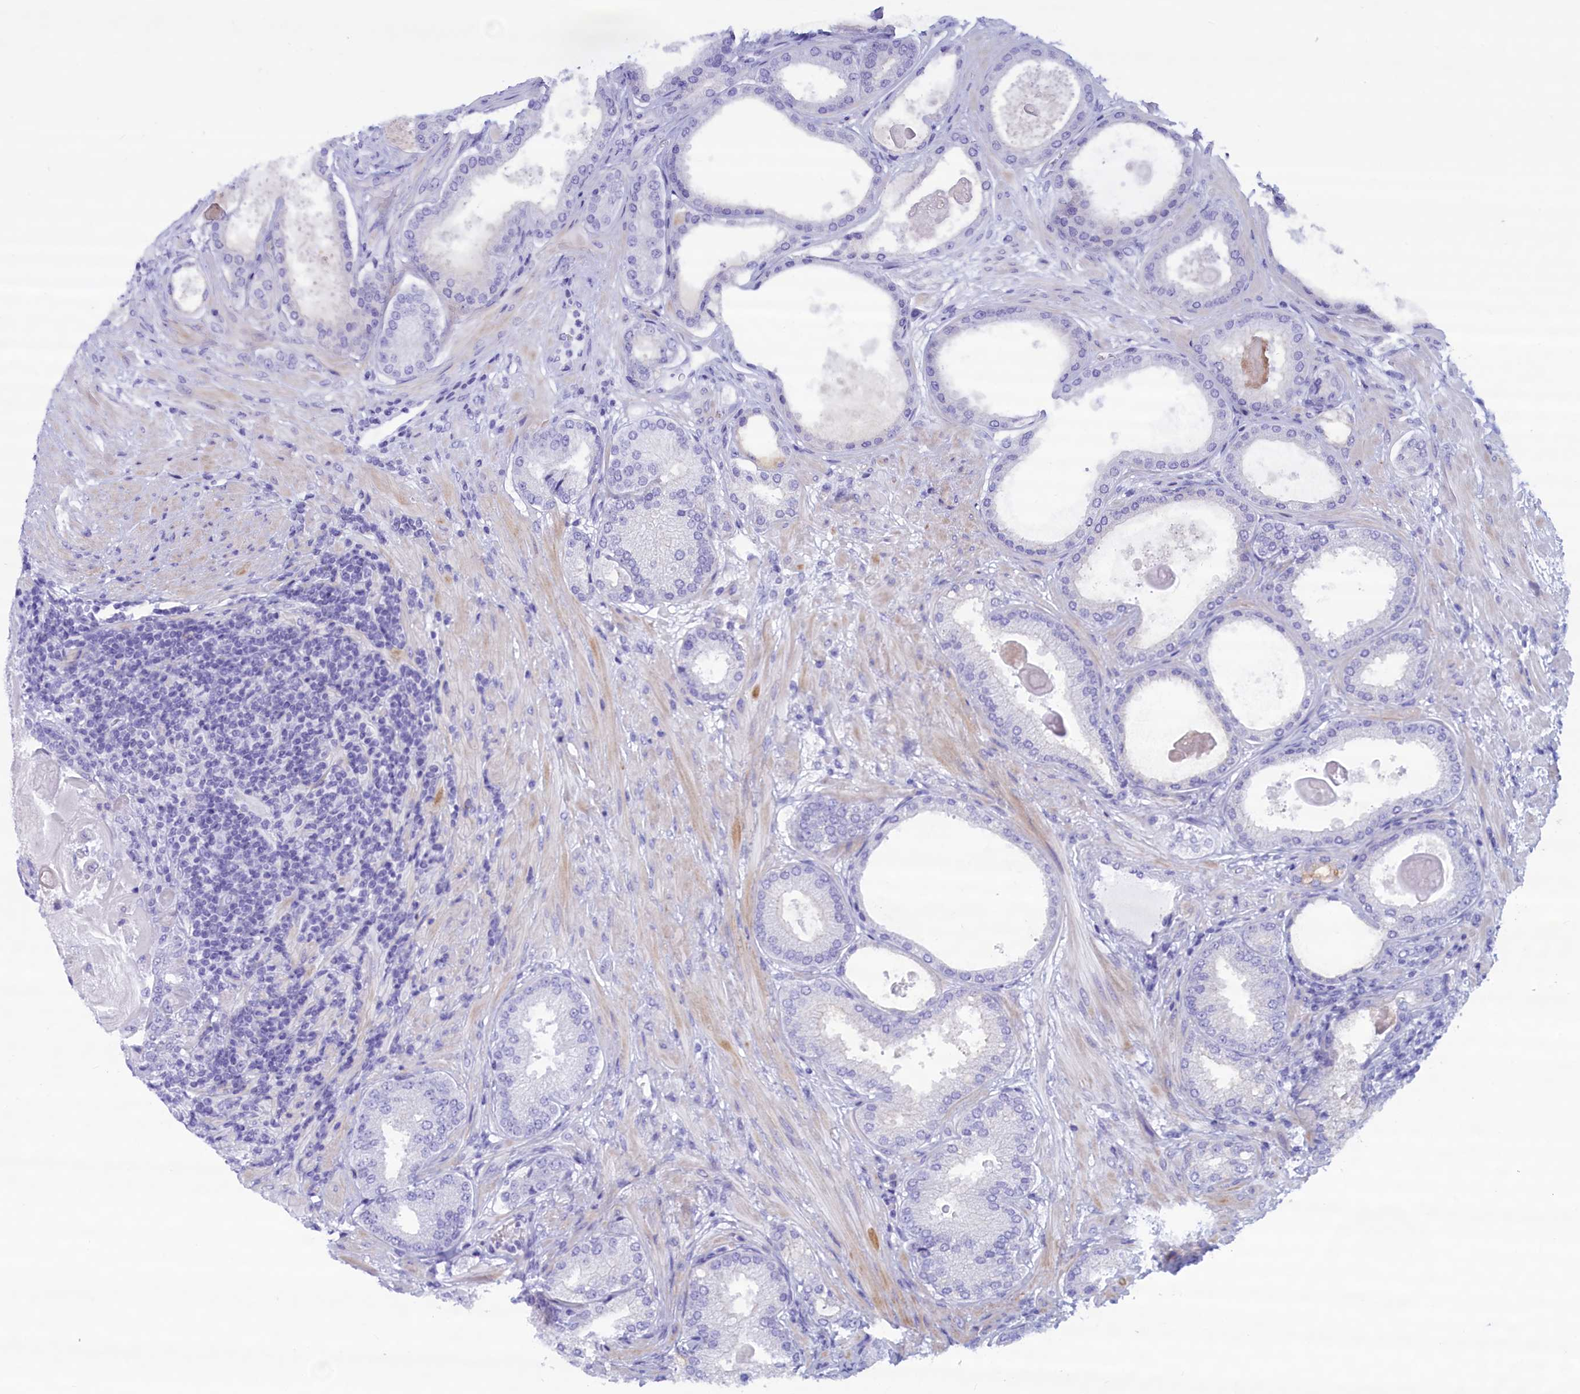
{"staining": {"intensity": "negative", "quantity": "none", "location": "none"}, "tissue": "prostate cancer", "cell_type": "Tumor cells", "image_type": "cancer", "snomed": [{"axis": "morphology", "description": "Adenocarcinoma, Low grade"}, {"axis": "topography", "description": "Prostate"}], "caption": "Immunohistochemistry of human prostate low-grade adenocarcinoma shows no staining in tumor cells.", "gene": "MPV17L2", "patient": {"sex": "male", "age": 59}}